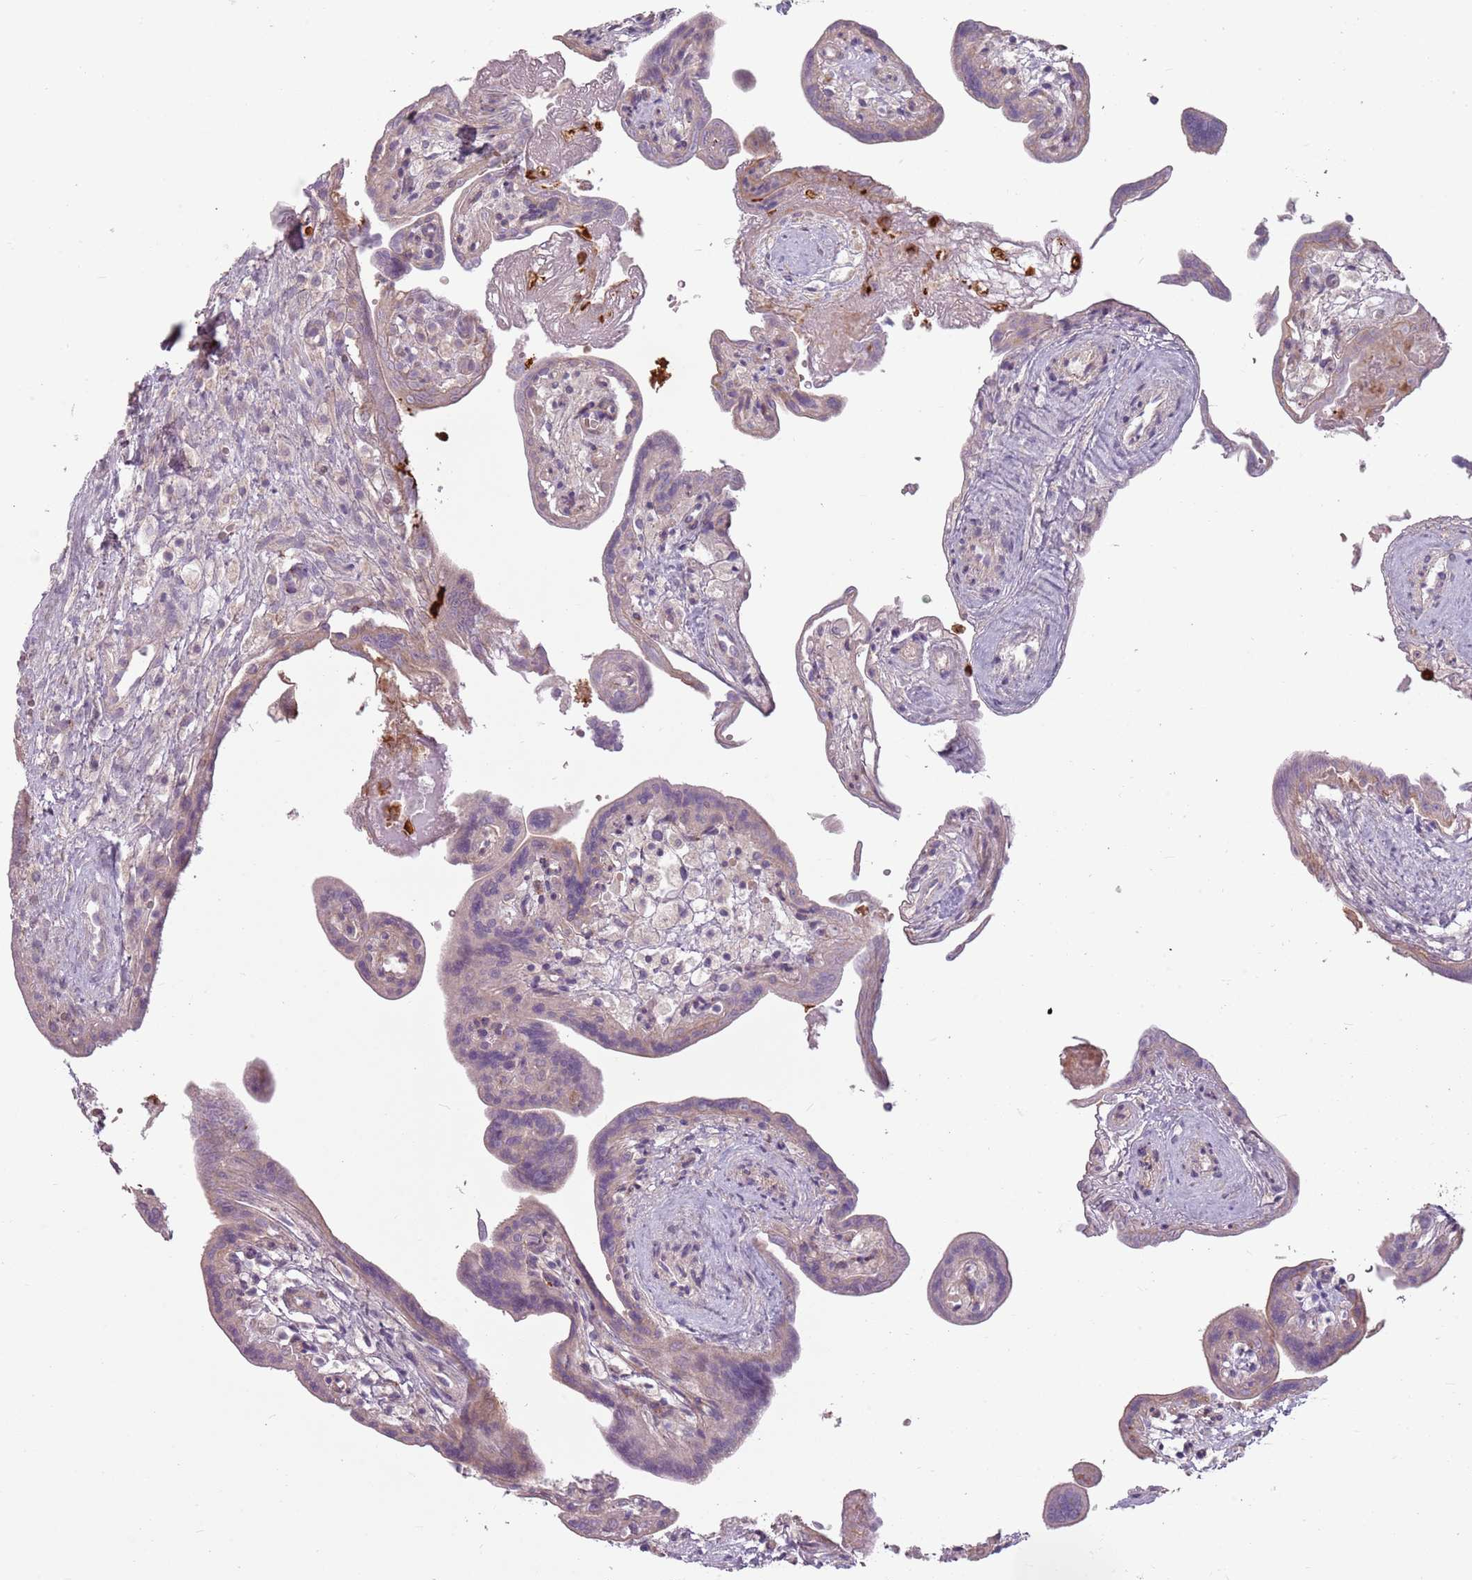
{"staining": {"intensity": "weak", "quantity": "<25%", "location": "cytoplasmic/membranous"}, "tissue": "placenta", "cell_type": "Decidual cells", "image_type": "normal", "snomed": [{"axis": "morphology", "description": "Normal tissue, NOS"}, {"axis": "topography", "description": "Placenta"}], "caption": "Immunohistochemistry of normal placenta exhibits no expression in decidual cells.", "gene": "SPAG4", "patient": {"sex": "female", "age": 37}}